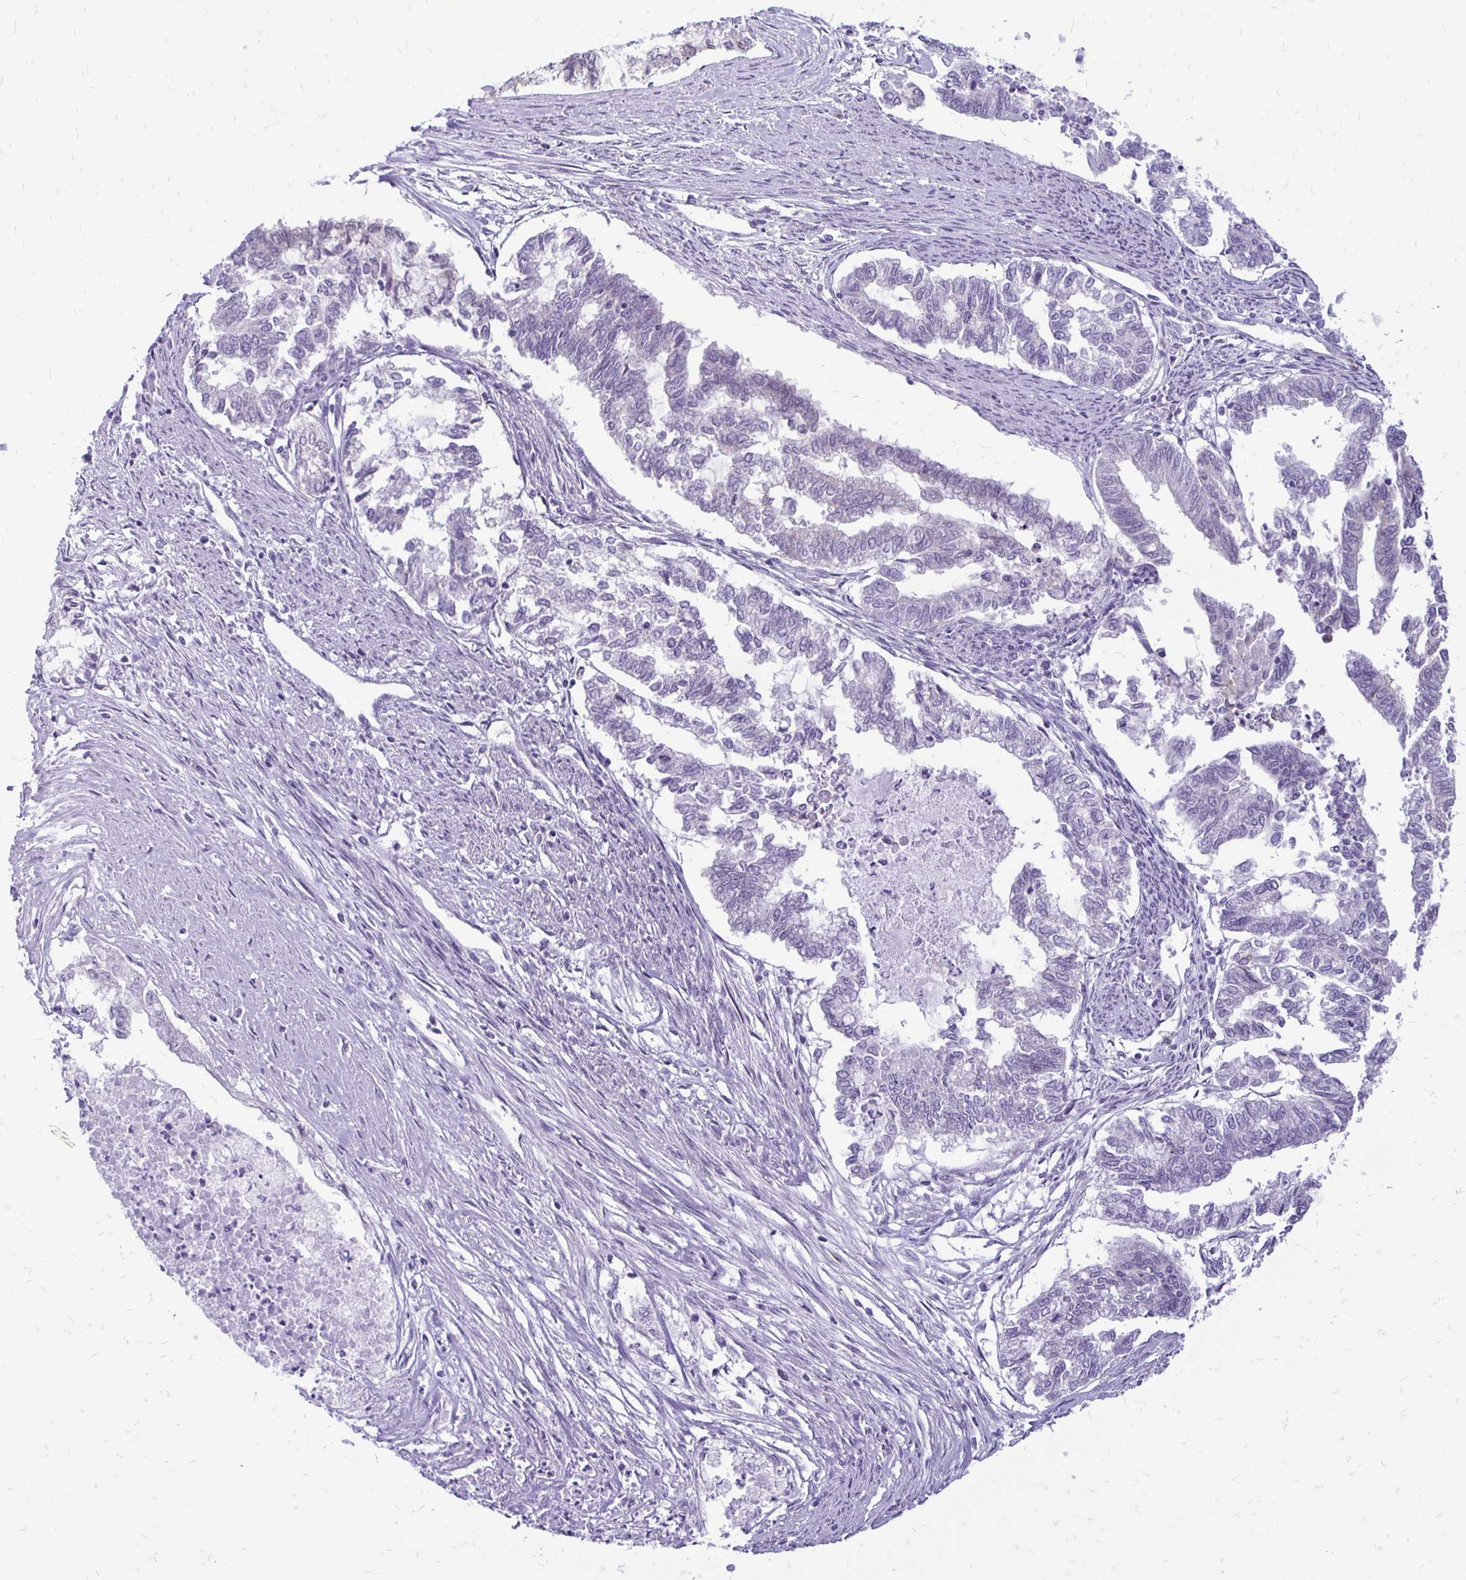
{"staining": {"intensity": "moderate", "quantity": "<25%", "location": "cytoplasmic/membranous"}, "tissue": "endometrial cancer", "cell_type": "Tumor cells", "image_type": "cancer", "snomed": [{"axis": "morphology", "description": "Adenocarcinoma, NOS"}, {"axis": "topography", "description": "Endometrium"}], "caption": "Immunohistochemistry (IHC) of endometrial cancer exhibits low levels of moderate cytoplasmic/membranous expression in about <25% of tumor cells.", "gene": "EPYC", "patient": {"sex": "female", "age": 79}}